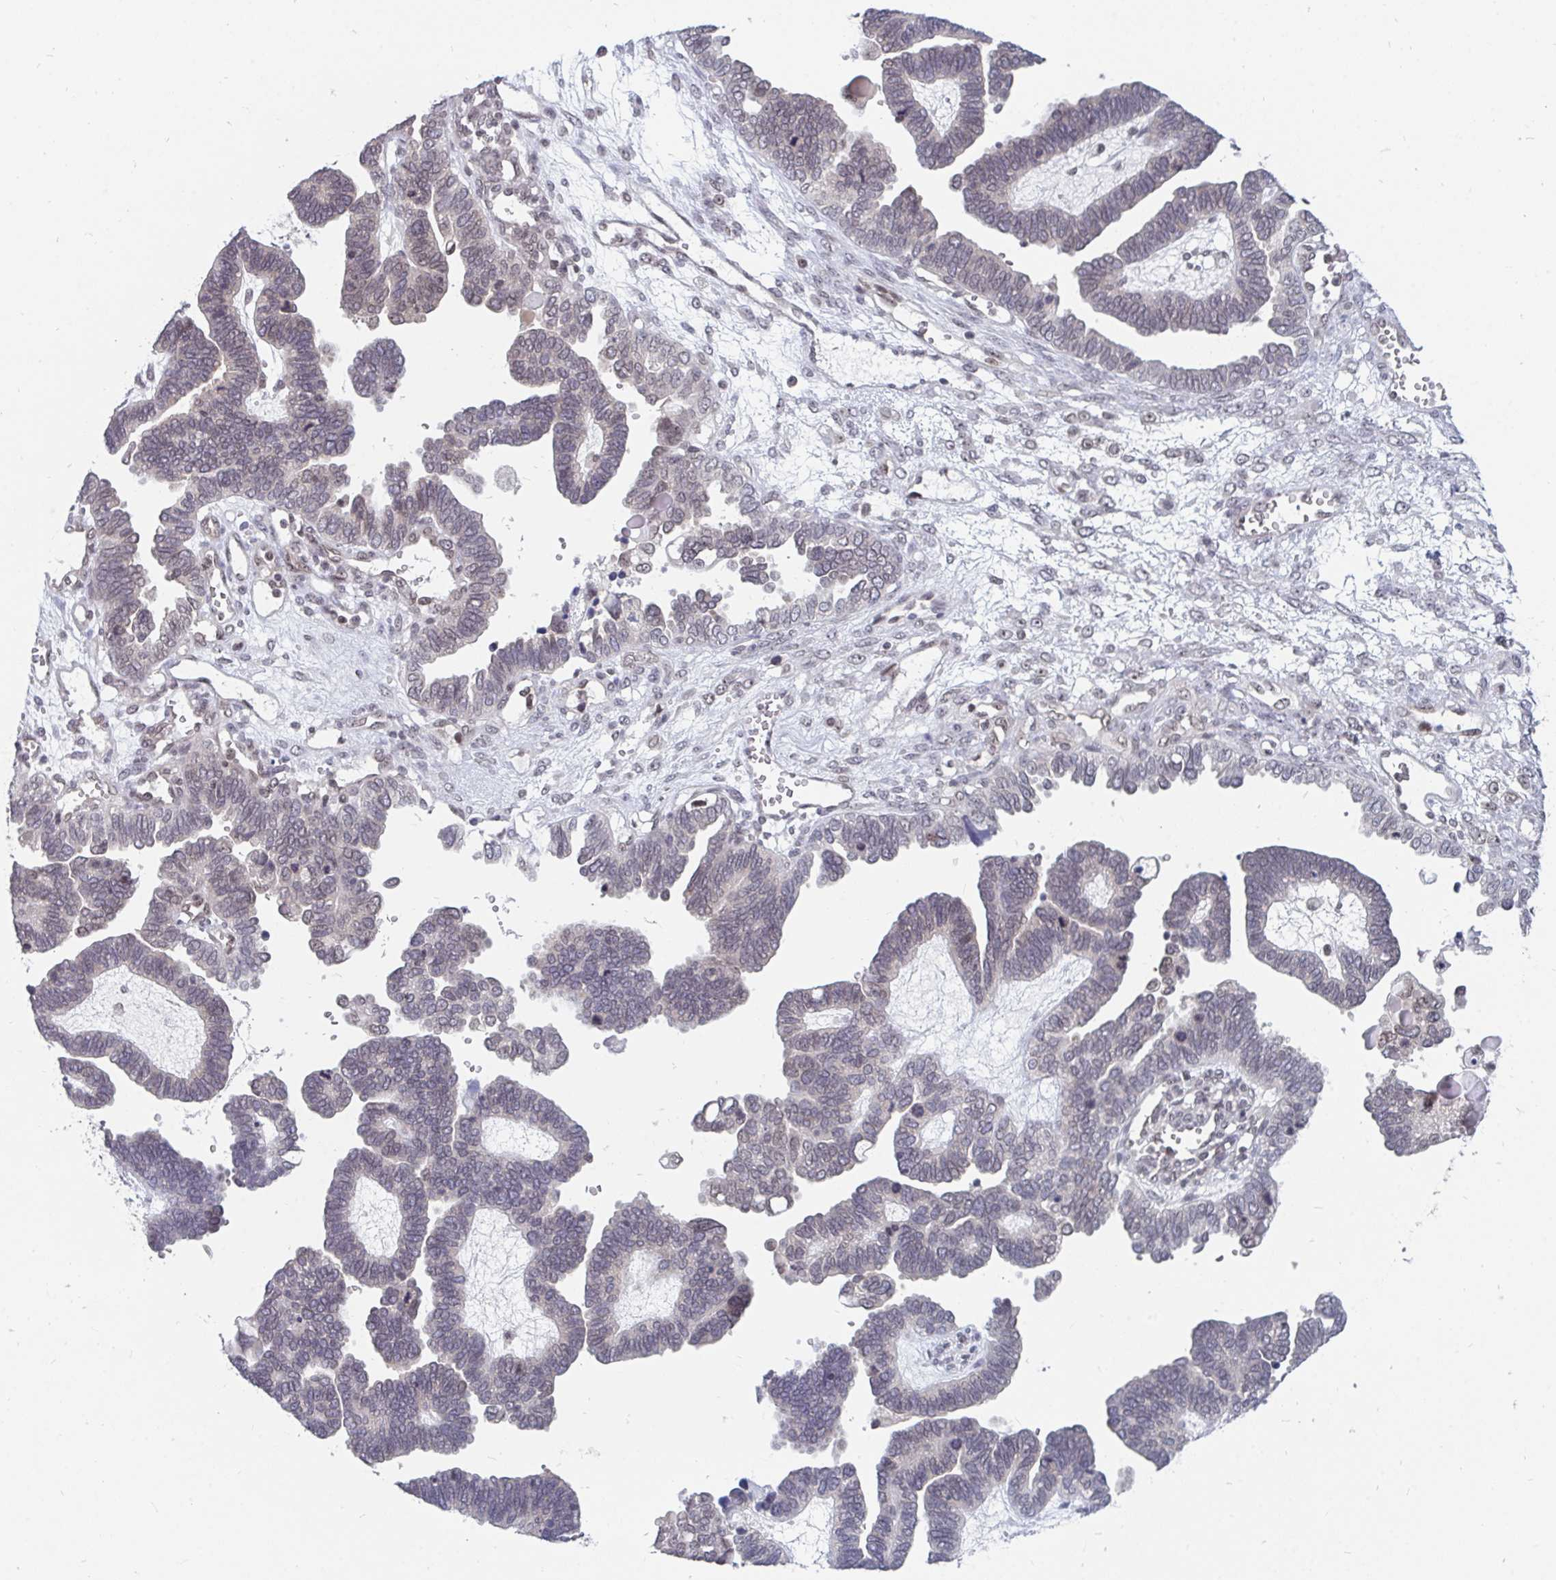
{"staining": {"intensity": "negative", "quantity": "none", "location": "none"}, "tissue": "ovarian cancer", "cell_type": "Tumor cells", "image_type": "cancer", "snomed": [{"axis": "morphology", "description": "Cystadenocarcinoma, serous, NOS"}, {"axis": "topography", "description": "Ovary"}], "caption": "Immunohistochemistry image of human ovarian cancer (serous cystadenocarcinoma) stained for a protein (brown), which exhibits no expression in tumor cells.", "gene": "TRIP12", "patient": {"sex": "female", "age": 51}}